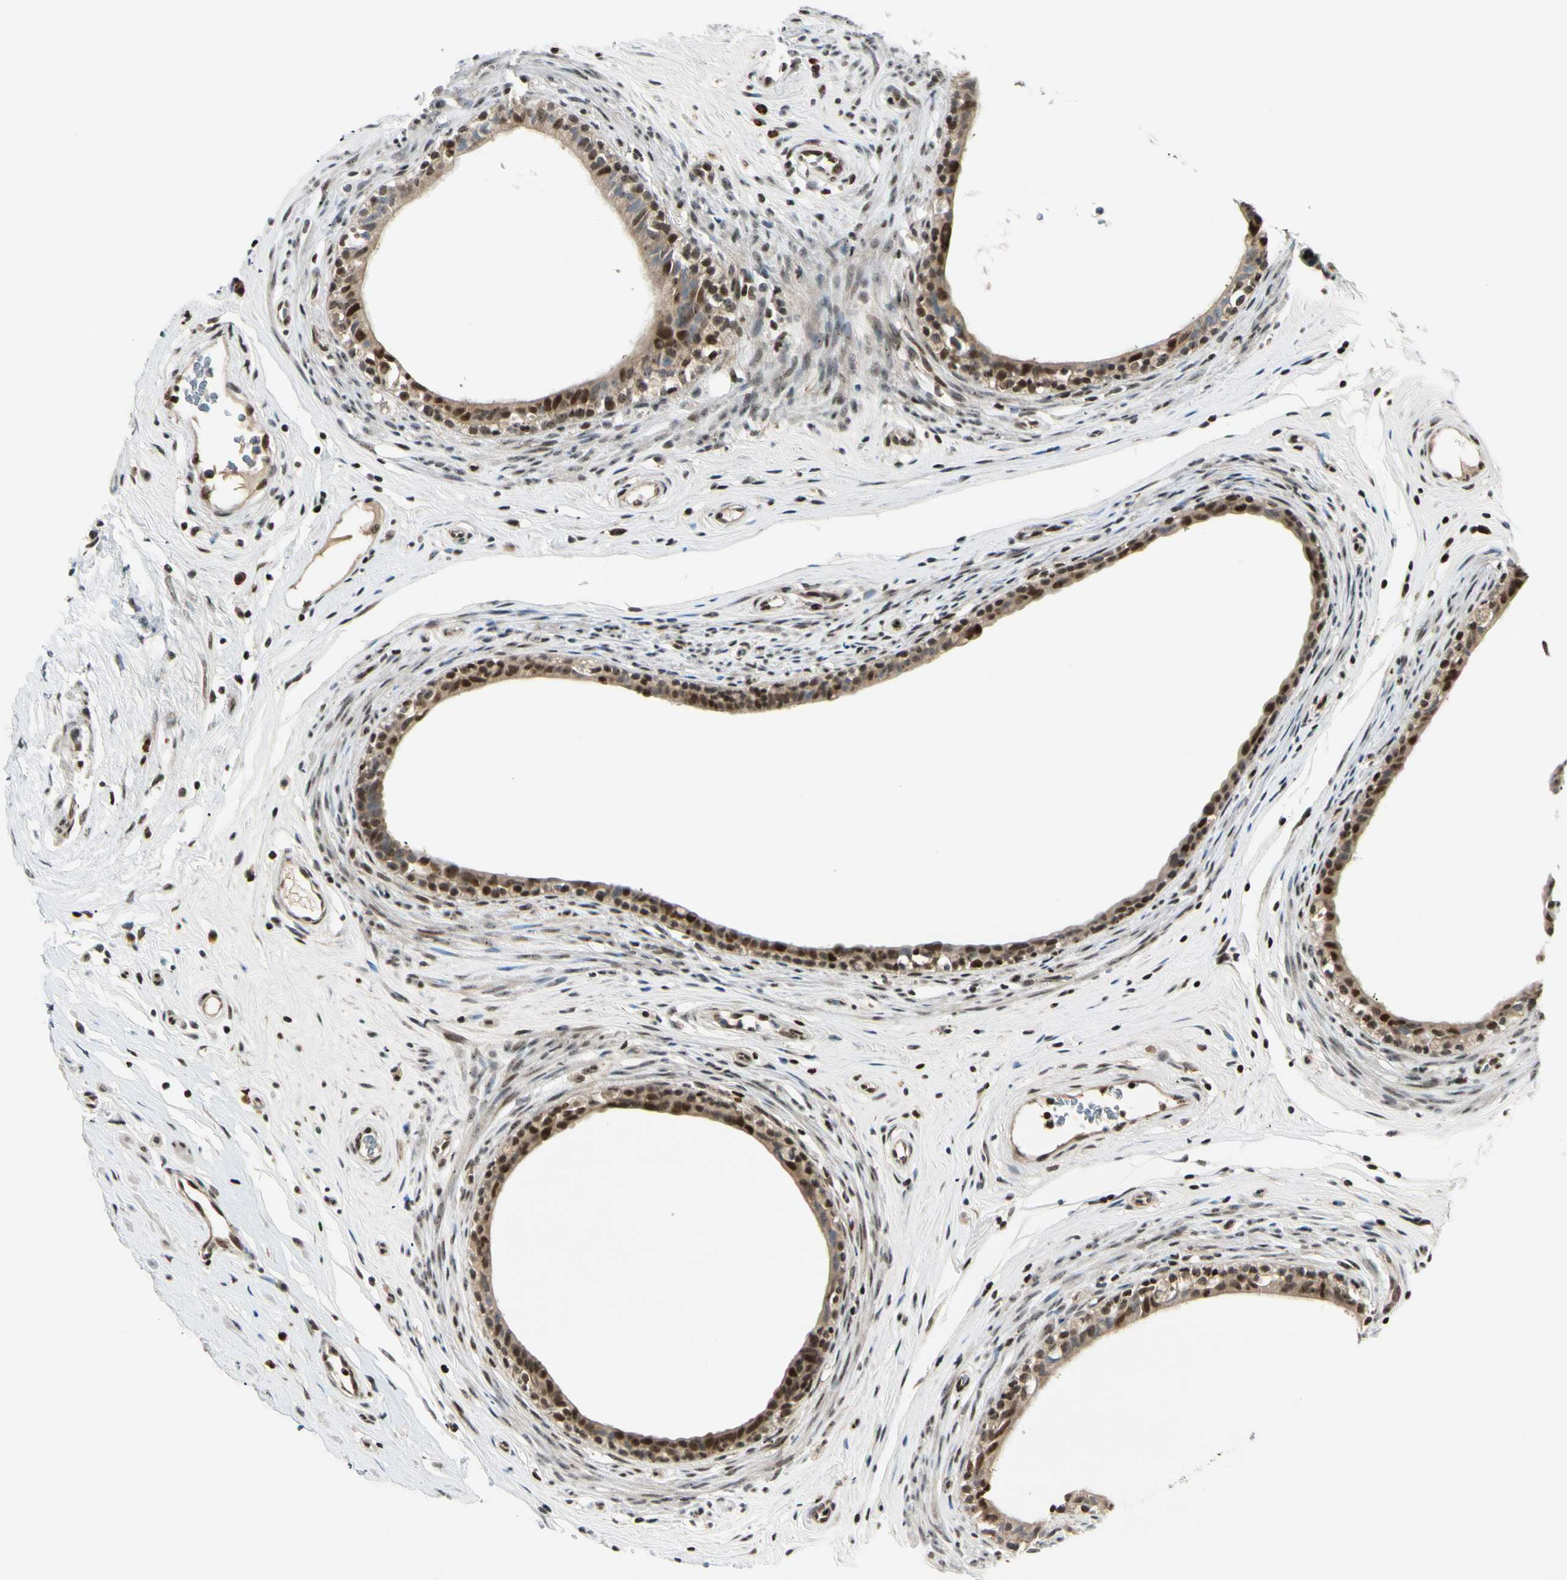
{"staining": {"intensity": "strong", "quantity": ">75%", "location": "cytoplasmic/membranous,nuclear"}, "tissue": "epididymis", "cell_type": "Glandular cells", "image_type": "normal", "snomed": [{"axis": "morphology", "description": "Normal tissue, NOS"}, {"axis": "morphology", "description": "Inflammation, NOS"}, {"axis": "topography", "description": "Epididymis"}], "caption": "A high amount of strong cytoplasmic/membranous,nuclear staining is appreciated in about >75% of glandular cells in benign epididymis.", "gene": "DAXX", "patient": {"sex": "male", "age": 84}}